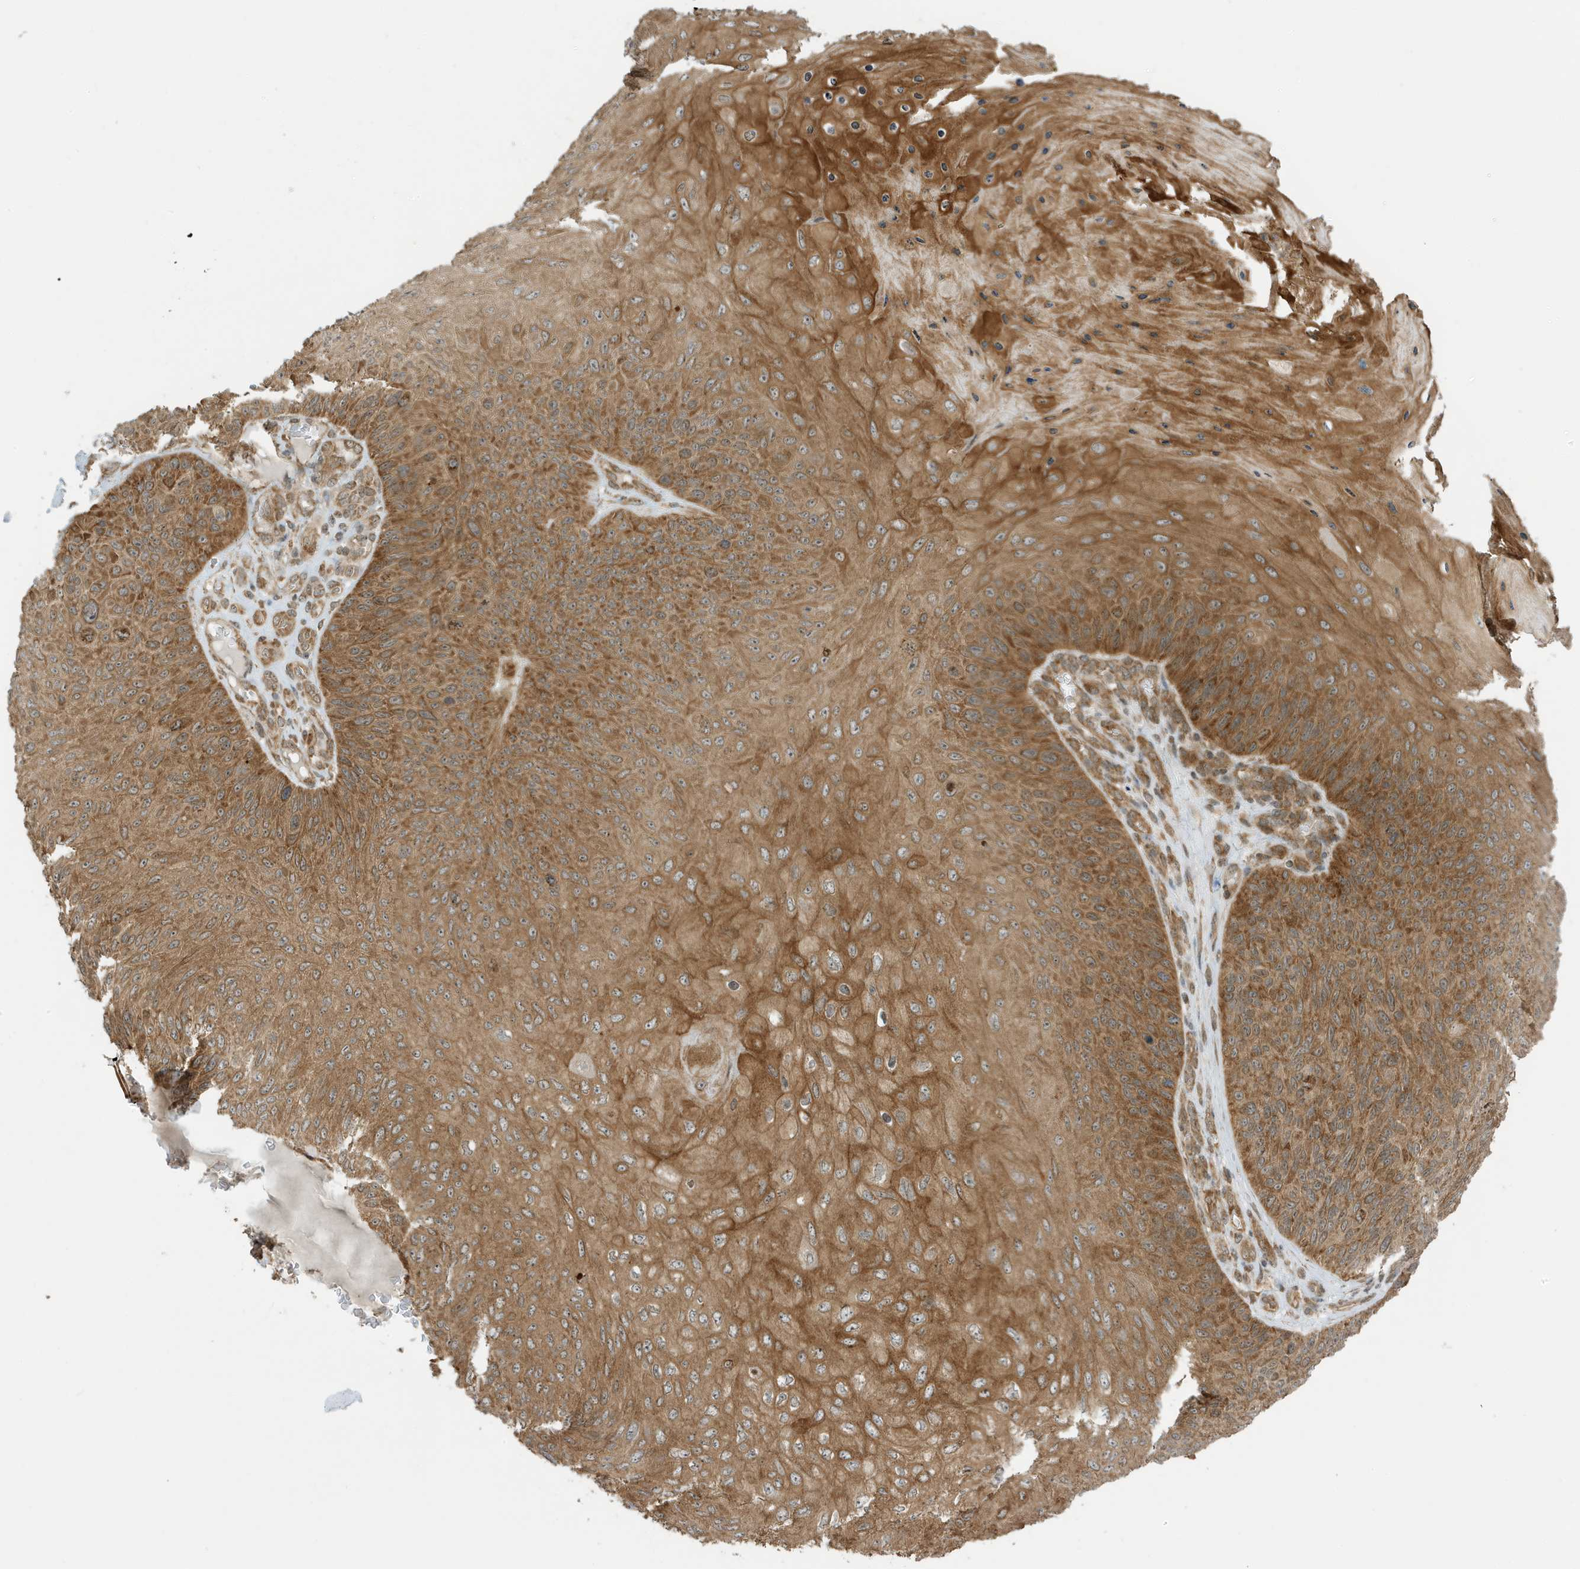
{"staining": {"intensity": "strong", "quantity": "25%-75%", "location": "cytoplasmic/membranous"}, "tissue": "skin cancer", "cell_type": "Tumor cells", "image_type": "cancer", "snomed": [{"axis": "morphology", "description": "Squamous cell carcinoma, NOS"}, {"axis": "topography", "description": "Skin"}], "caption": "Immunohistochemical staining of human skin squamous cell carcinoma exhibits high levels of strong cytoplasmic/membranous protein positivity in about 25%-75% of tumor cells.", "gene": "DHX36", "patient": {"sex": "female", "age": 88}}